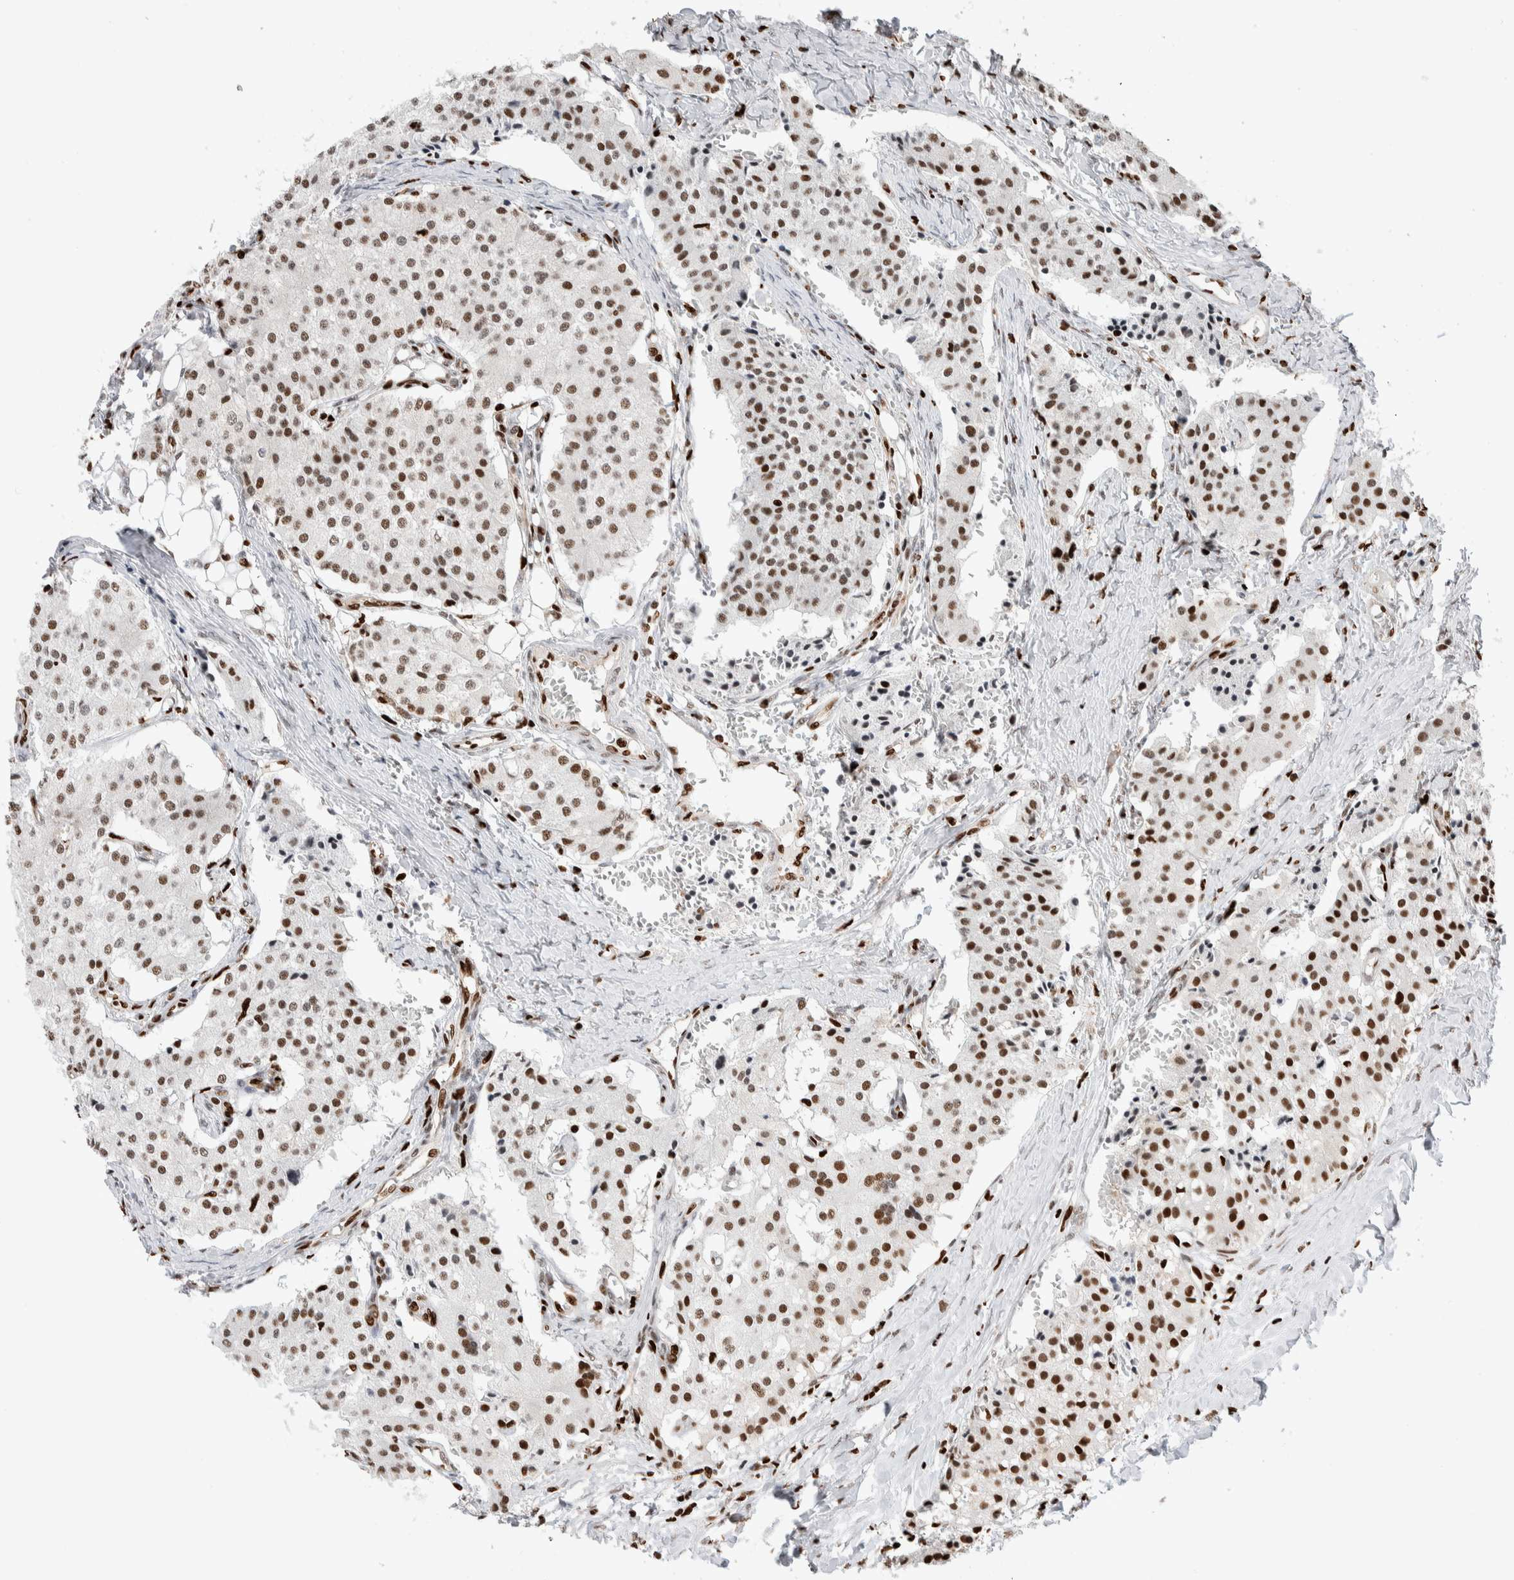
{"staining": {"intensity": "strong", "quantity": ">75%", "location": "nuclear"}, "tissue": "carcinoid", "cell_type": "Tumor cells", "image_type": "cancer", "snomed": [{"axis": "morphology", "description": "Carcinoid, malignant, NOS"}, {"axis": "topography", "description": "Colon"}], "caption": "Human carcinoid stained with a brown dye shows strong nuclear positive expression in approximately >75% of tumor cells.", "gene": "RNASEK-C17orf49", "patient": {"sex": "female", "age": 52}}